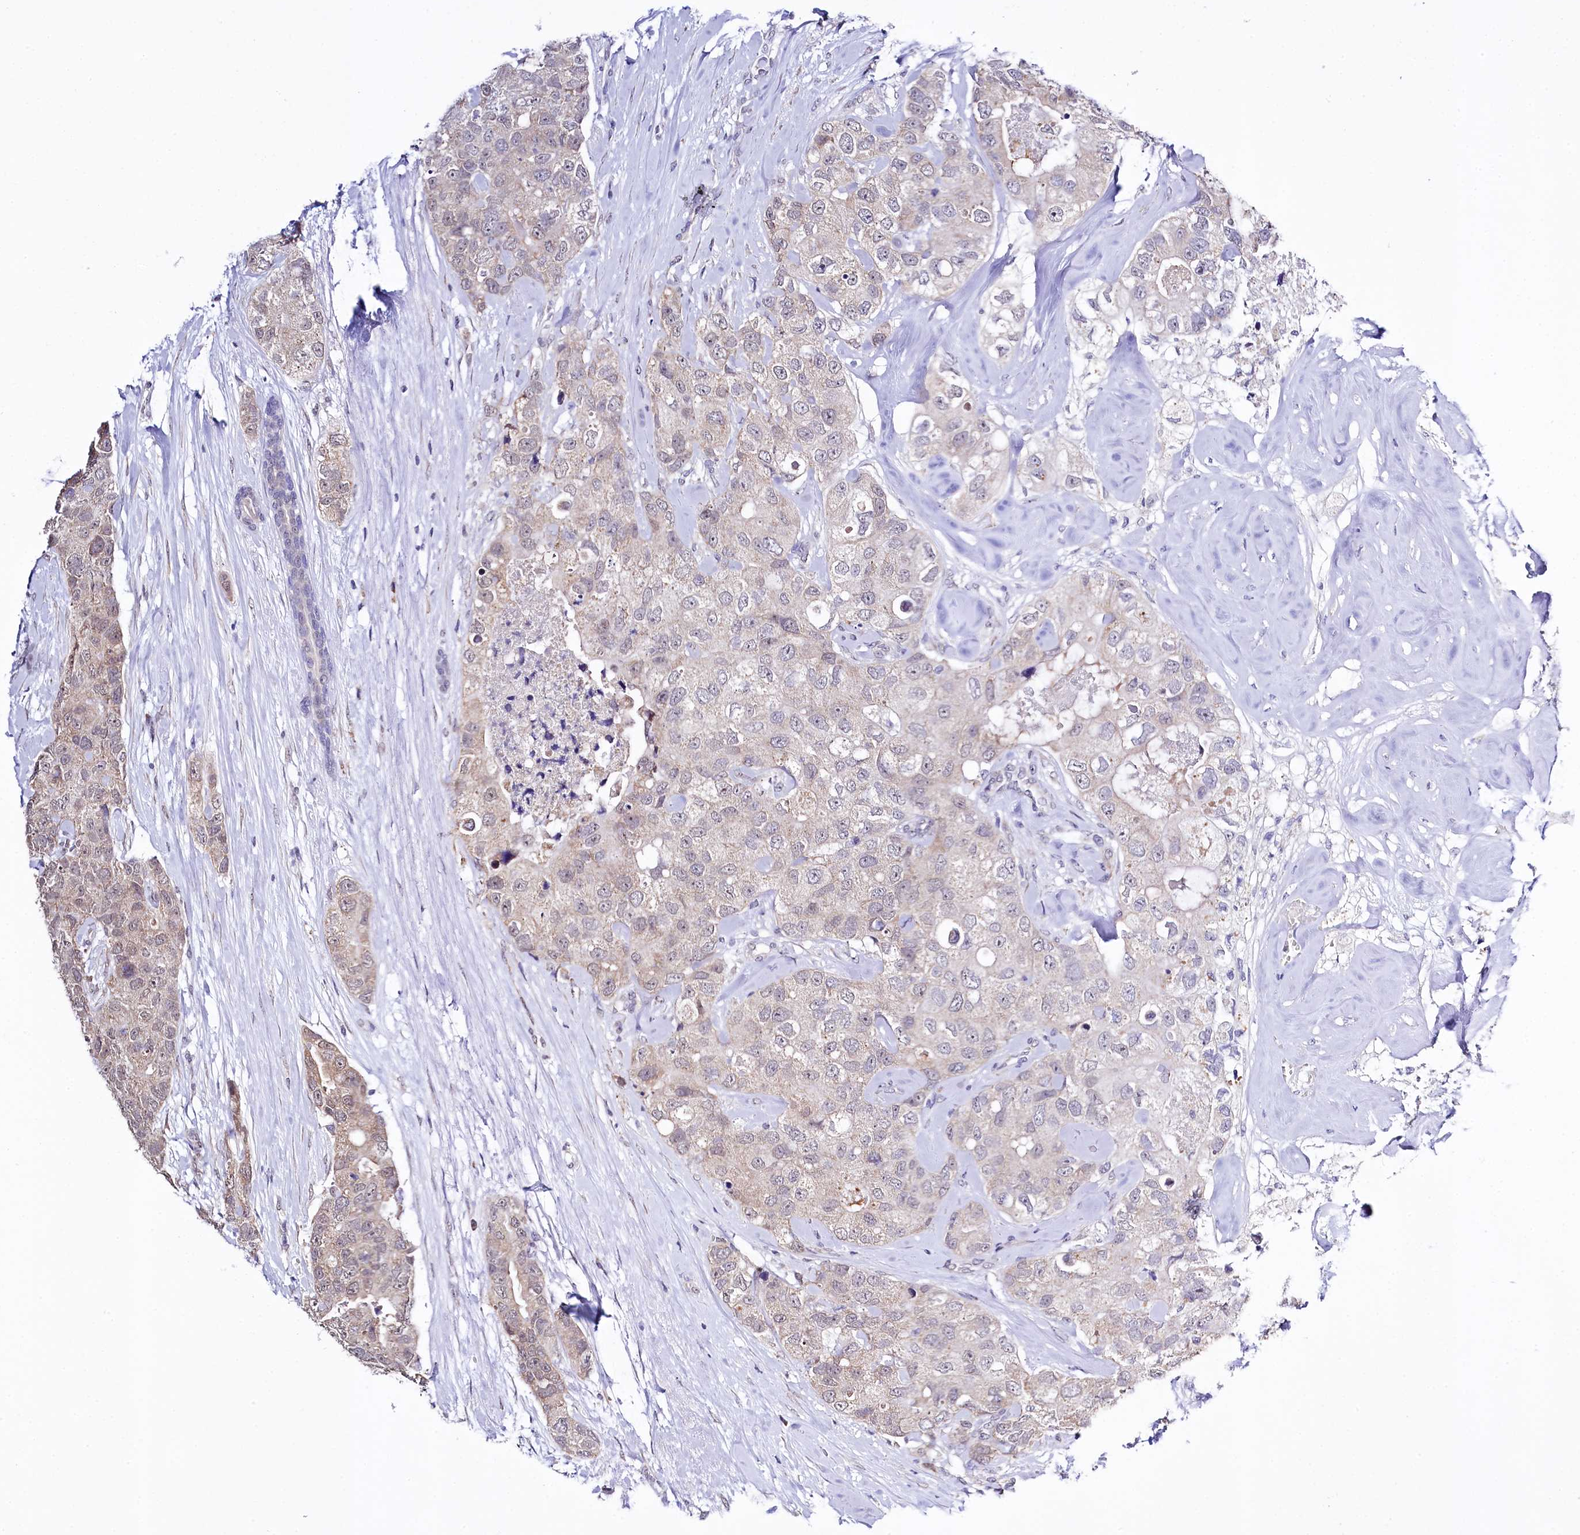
{"staining": {"intensity": "weak", "quantity": "25%-75%", "location": "cytoplasmic/membranous,nuclear"}, "tissue": "breast cancer", "cell_type": "Tumor cells", "image_type": "cancer", "snomed": [{"axis": "morphology", "description": "Duct carcinoma"}, {"axis": "topography", "description": "Breast"}], "caption": "Breast cancer stained for a protein (brown) shows weak cytoplasmic/membranous and nuclear positive expression in about 25%-75% of tumor cells.", "gene": "SPATS2", "patient": {"sex": "female", "age": 62}}